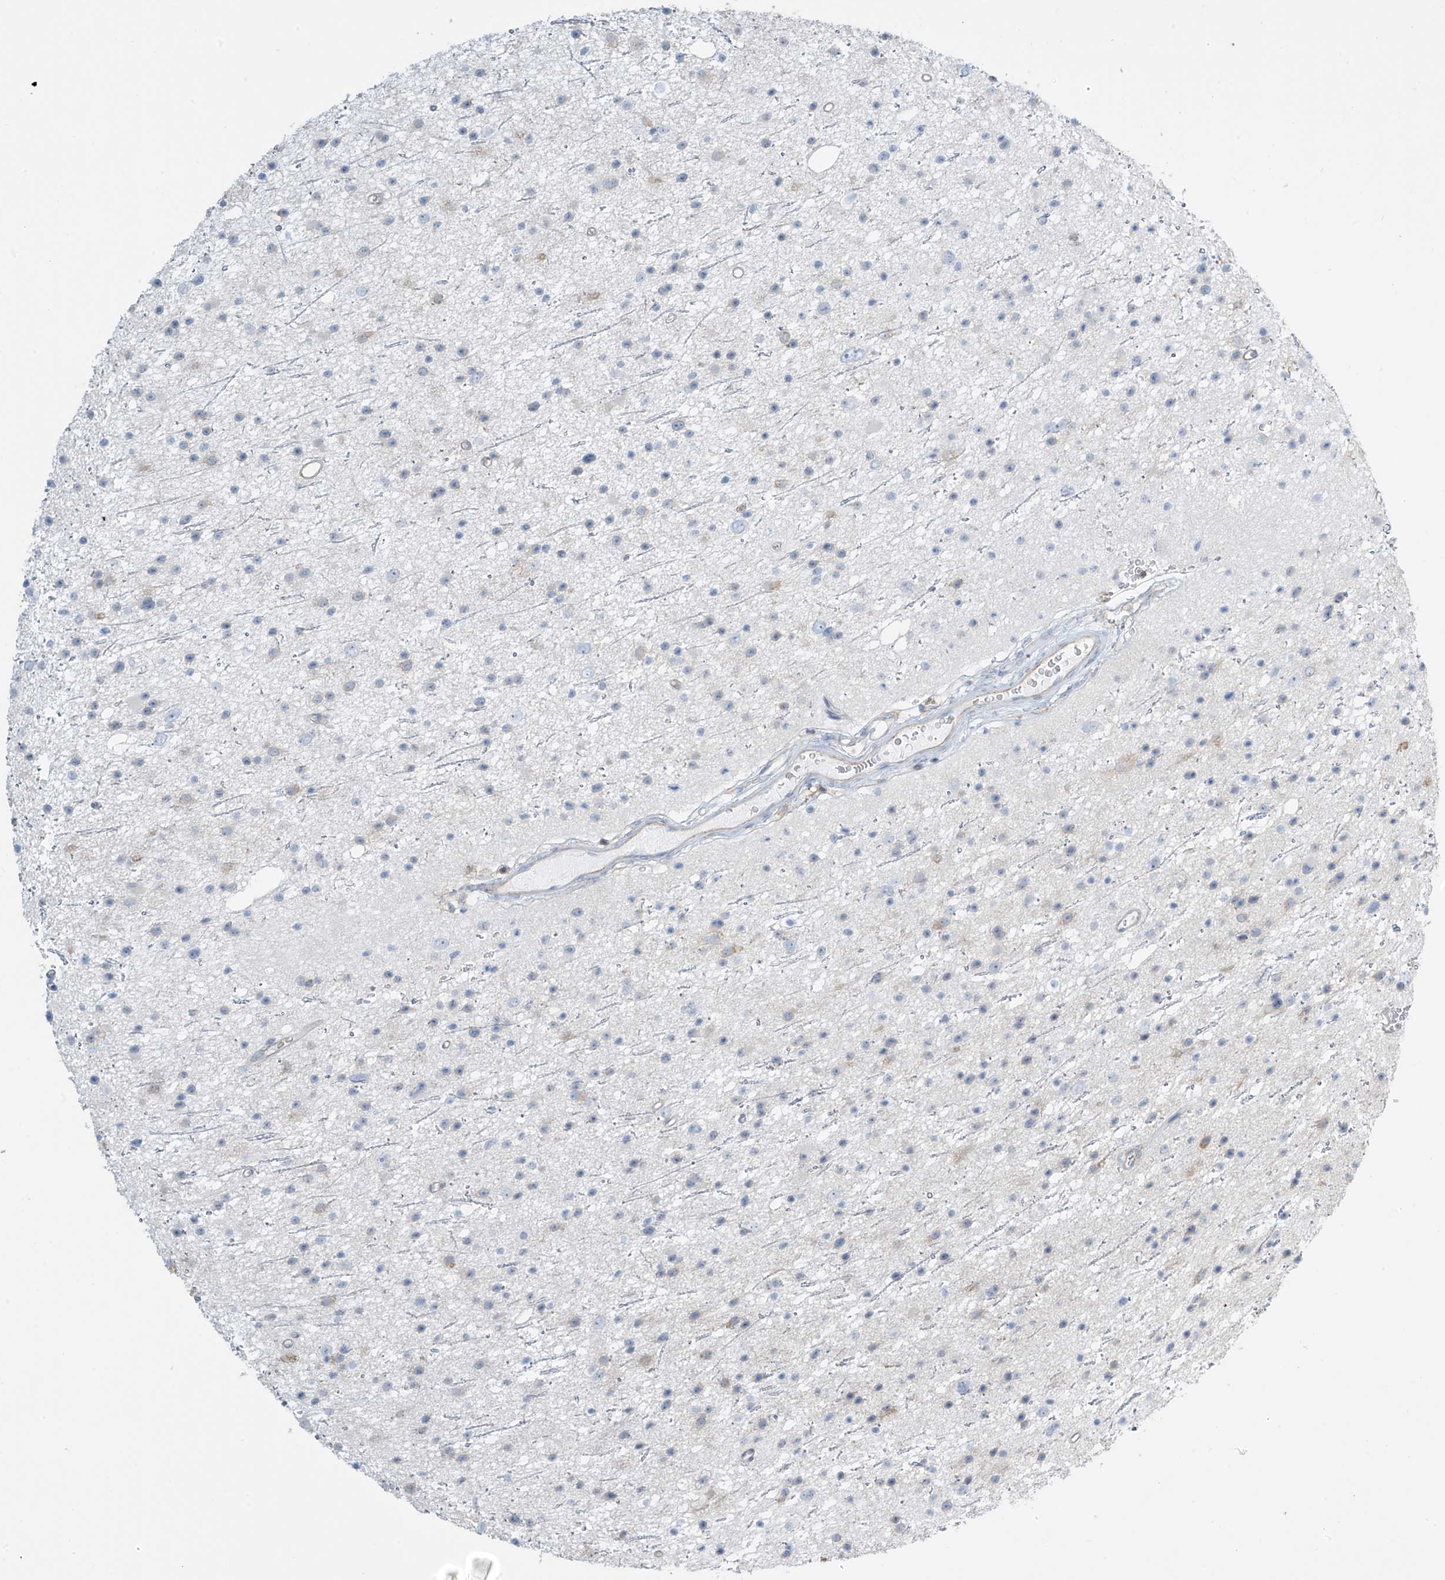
{"staining": {"intensity": "negative", "quantity": "none", "location": "none"}, "tissue": "glioma", "cell_type": "Tumor cells", "image_type": "cancer", "snomed": [{"axis": "morphology", "description": "Glioma, malignant, Low grade"}, {"axis": "topography", "description": "Cerebral cortex"}], "caption": "High power microscopy image of an immunohistochemistry micrograph of glioma, revealing no significant positivity in tumor cells. (DAB (3,3'-diaminobenzidine) IHC visualized using brightfield microscopy, high magnification).", "gene": "ZNF846", "patient": {"sex": "female", "age": 39}}